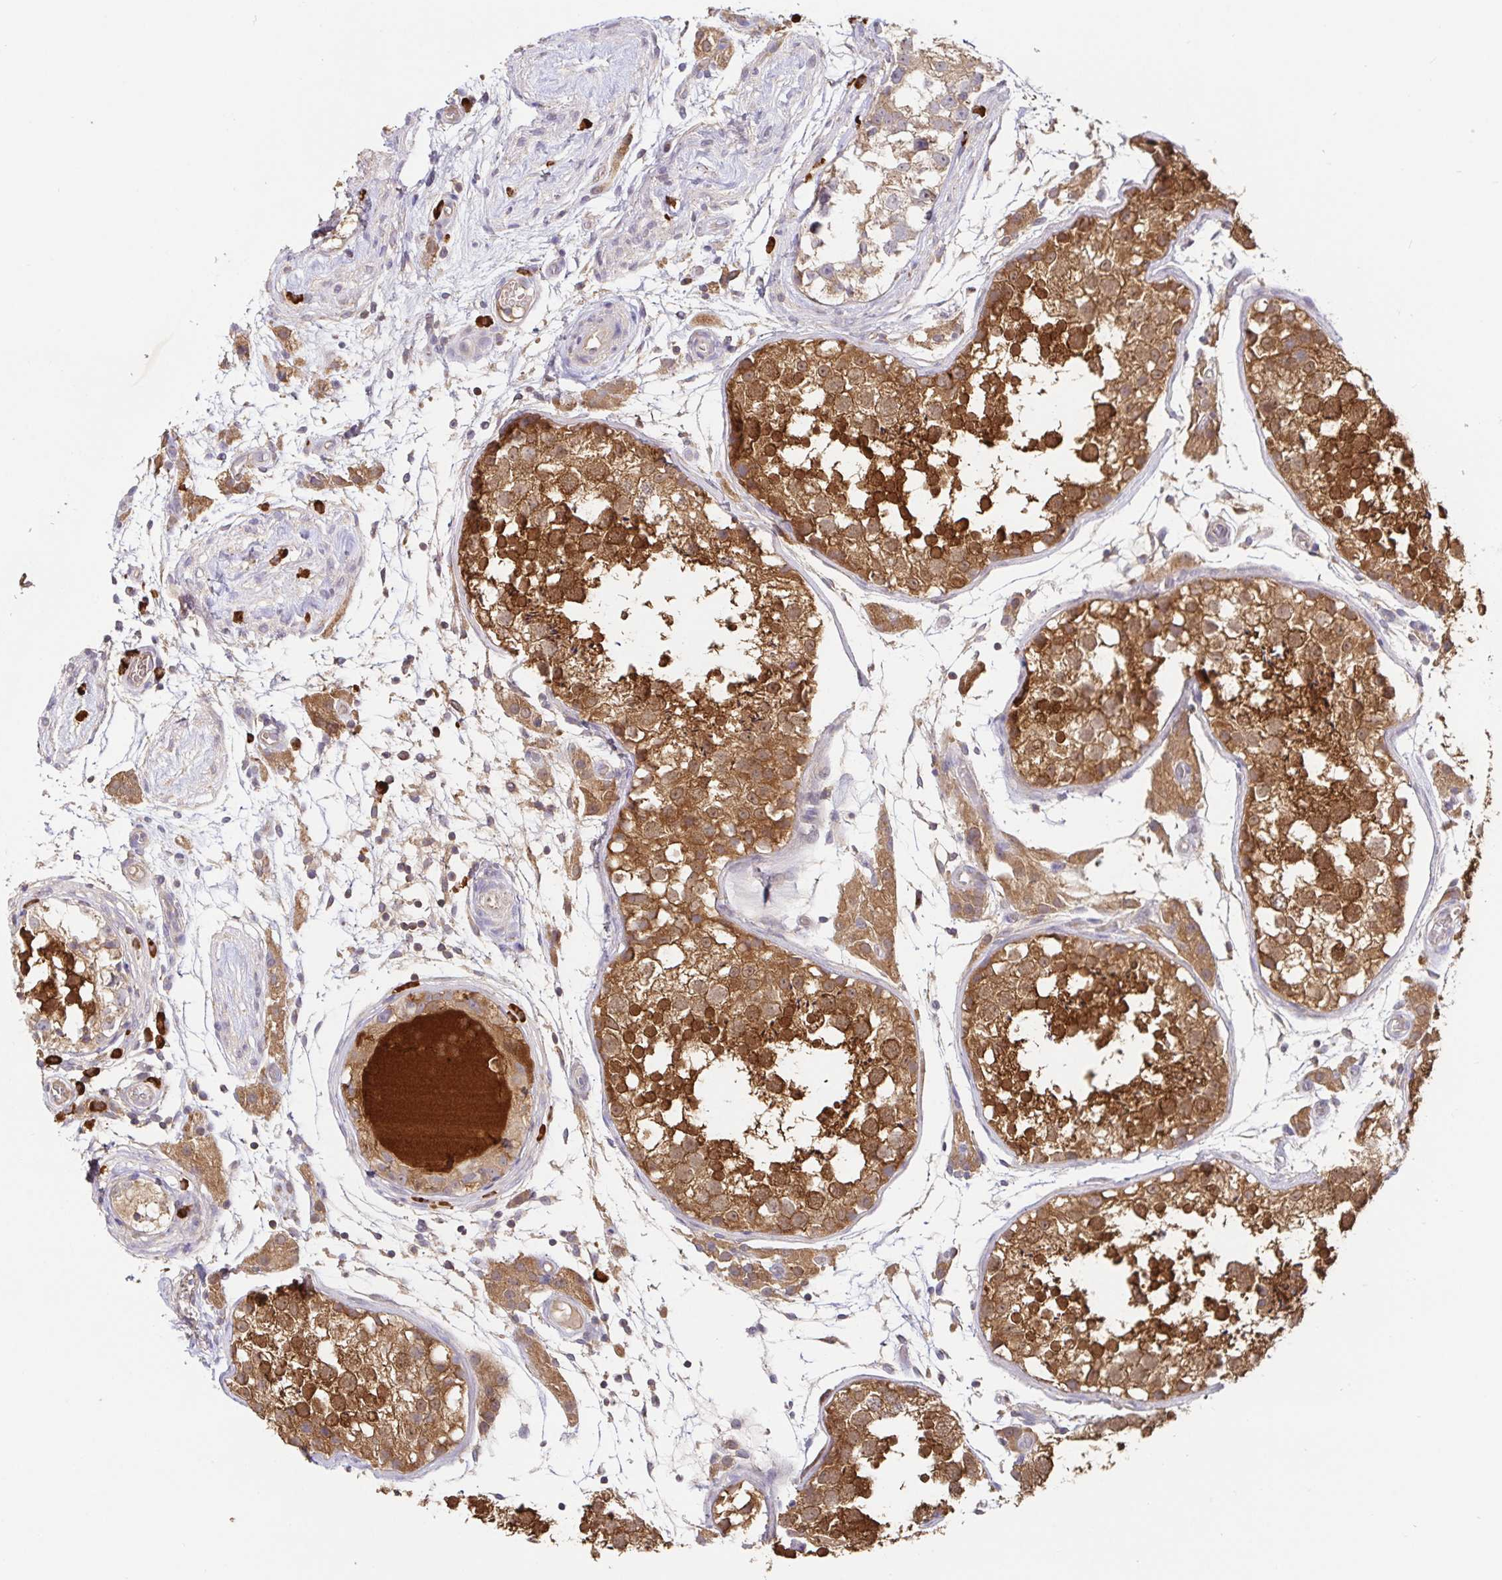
{"staining": {"intensity": "strong", "quantity": ">75%", "location": "cytoplasmic/membranous"}, "tissue": "testis", "cell_type": "Cells in seminiferous ducts", "image_type": "normal", "snomed": [{"axis": "morphology", "description": "Normal tissue, NOS"}, {"axis": "morphology", "description": "Seminoma, NOS"}, {"axis": "topography", "description": "Testis"}], "caption": "Immunohistochemical staining of normal human testis reveals high levels of strong cytoplasmic/membranous staining in approximately >75% of cells in seminiferous ducts.", "gene": "HAGH", "patient": {"sex": "male", "age": 29}}